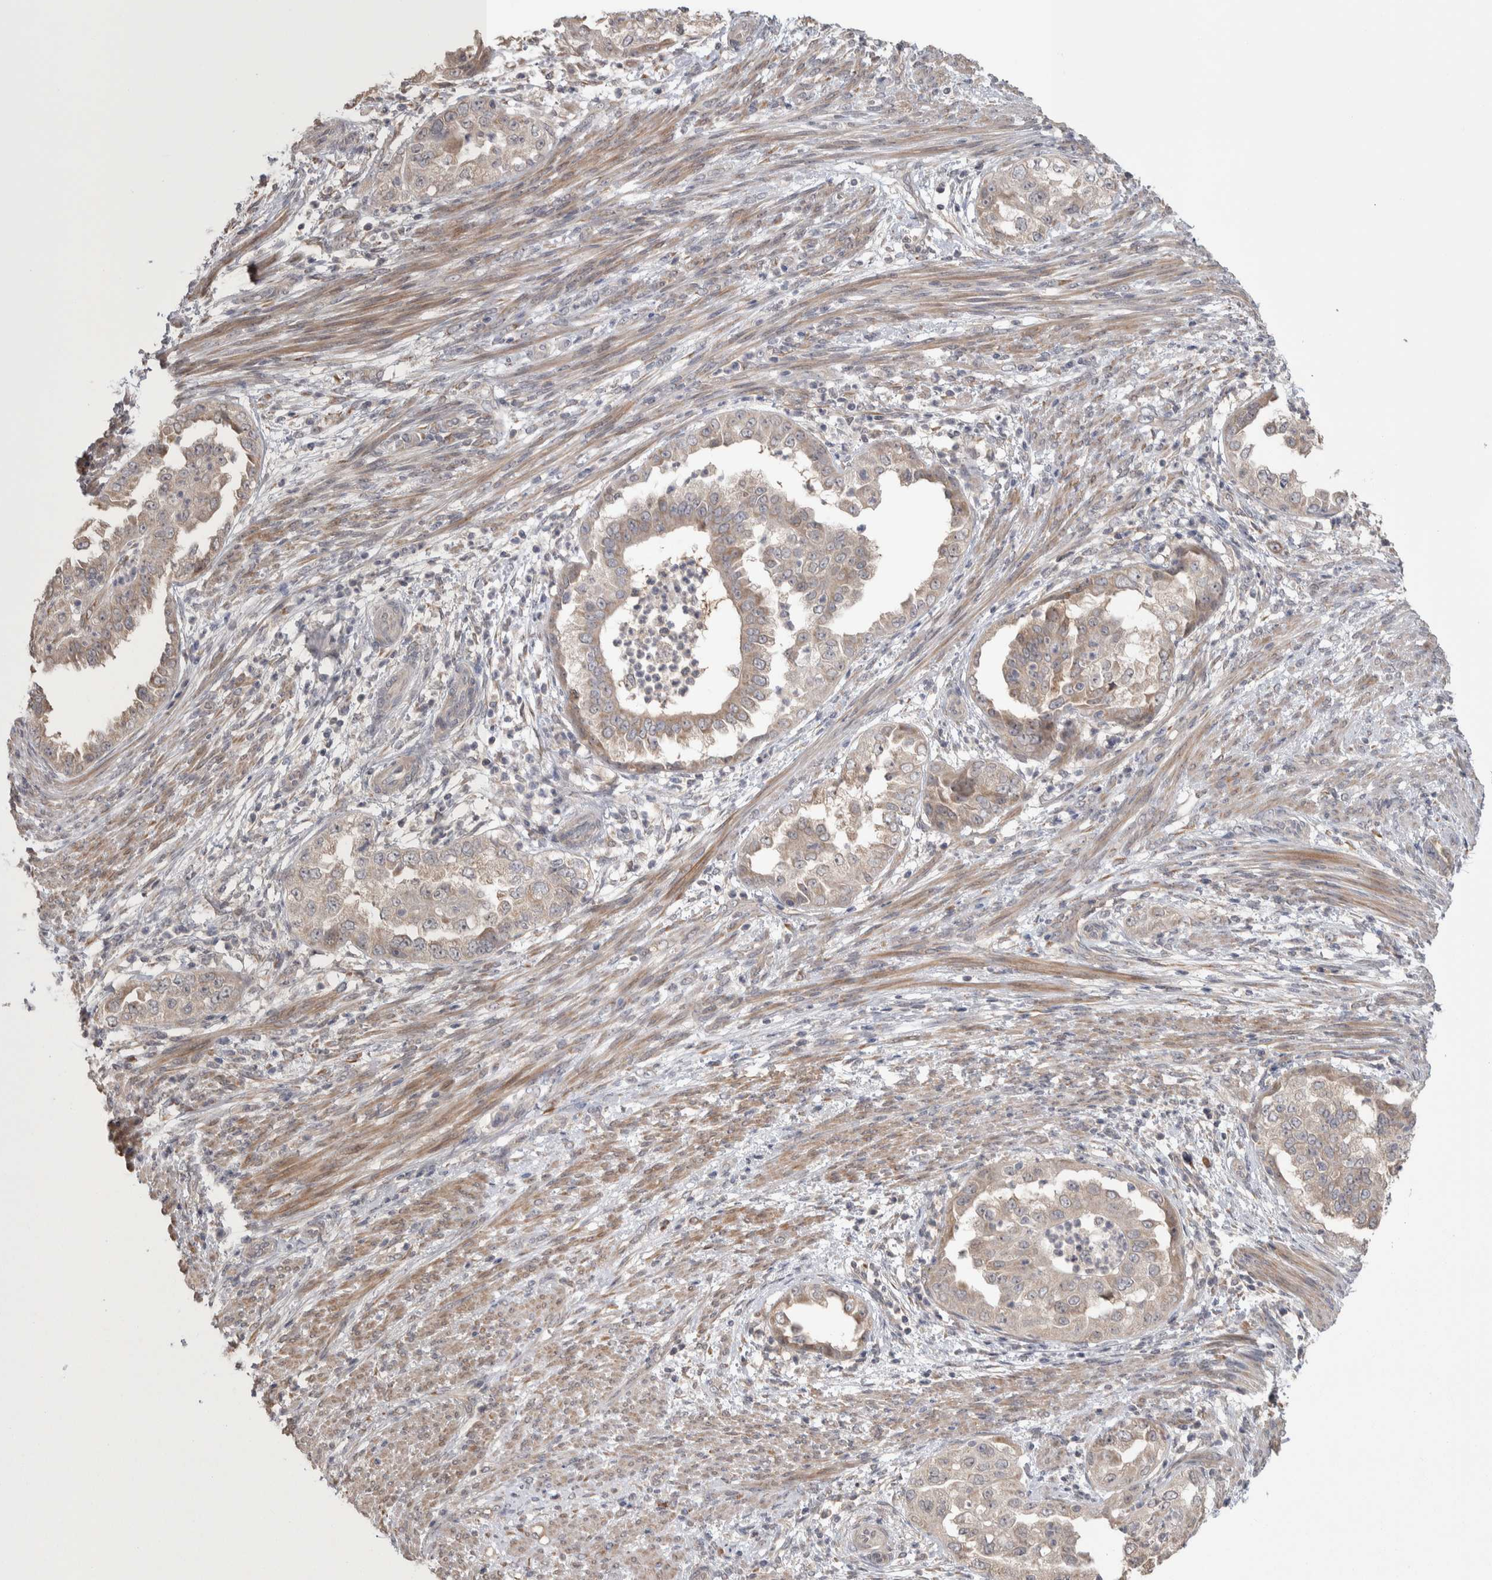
{"staining": {"intensity": "weak", "quantity": ">75%", "location": "cytoplasmic/membranous"}, "tissue": "endometrial cancer", "cell_type": "Tumor cells", "image_type": "cancer", "snomed": [{"axis": "morphology", "description": "Adenocarcinoma, NOS"}, {"axis": "topography", "description": "Endometrium"}], "caption": "Adenocarcinoma (endometrial) stained with DAB (3,3'-diaminobenzidine) immunohistochemistry (IHC) displays low levels of weak cytoplasmic/membranous expression in approximately >75% of tumor cells.", "gene": "CUL2", "patient": {"sex": "female", "age": 85}}